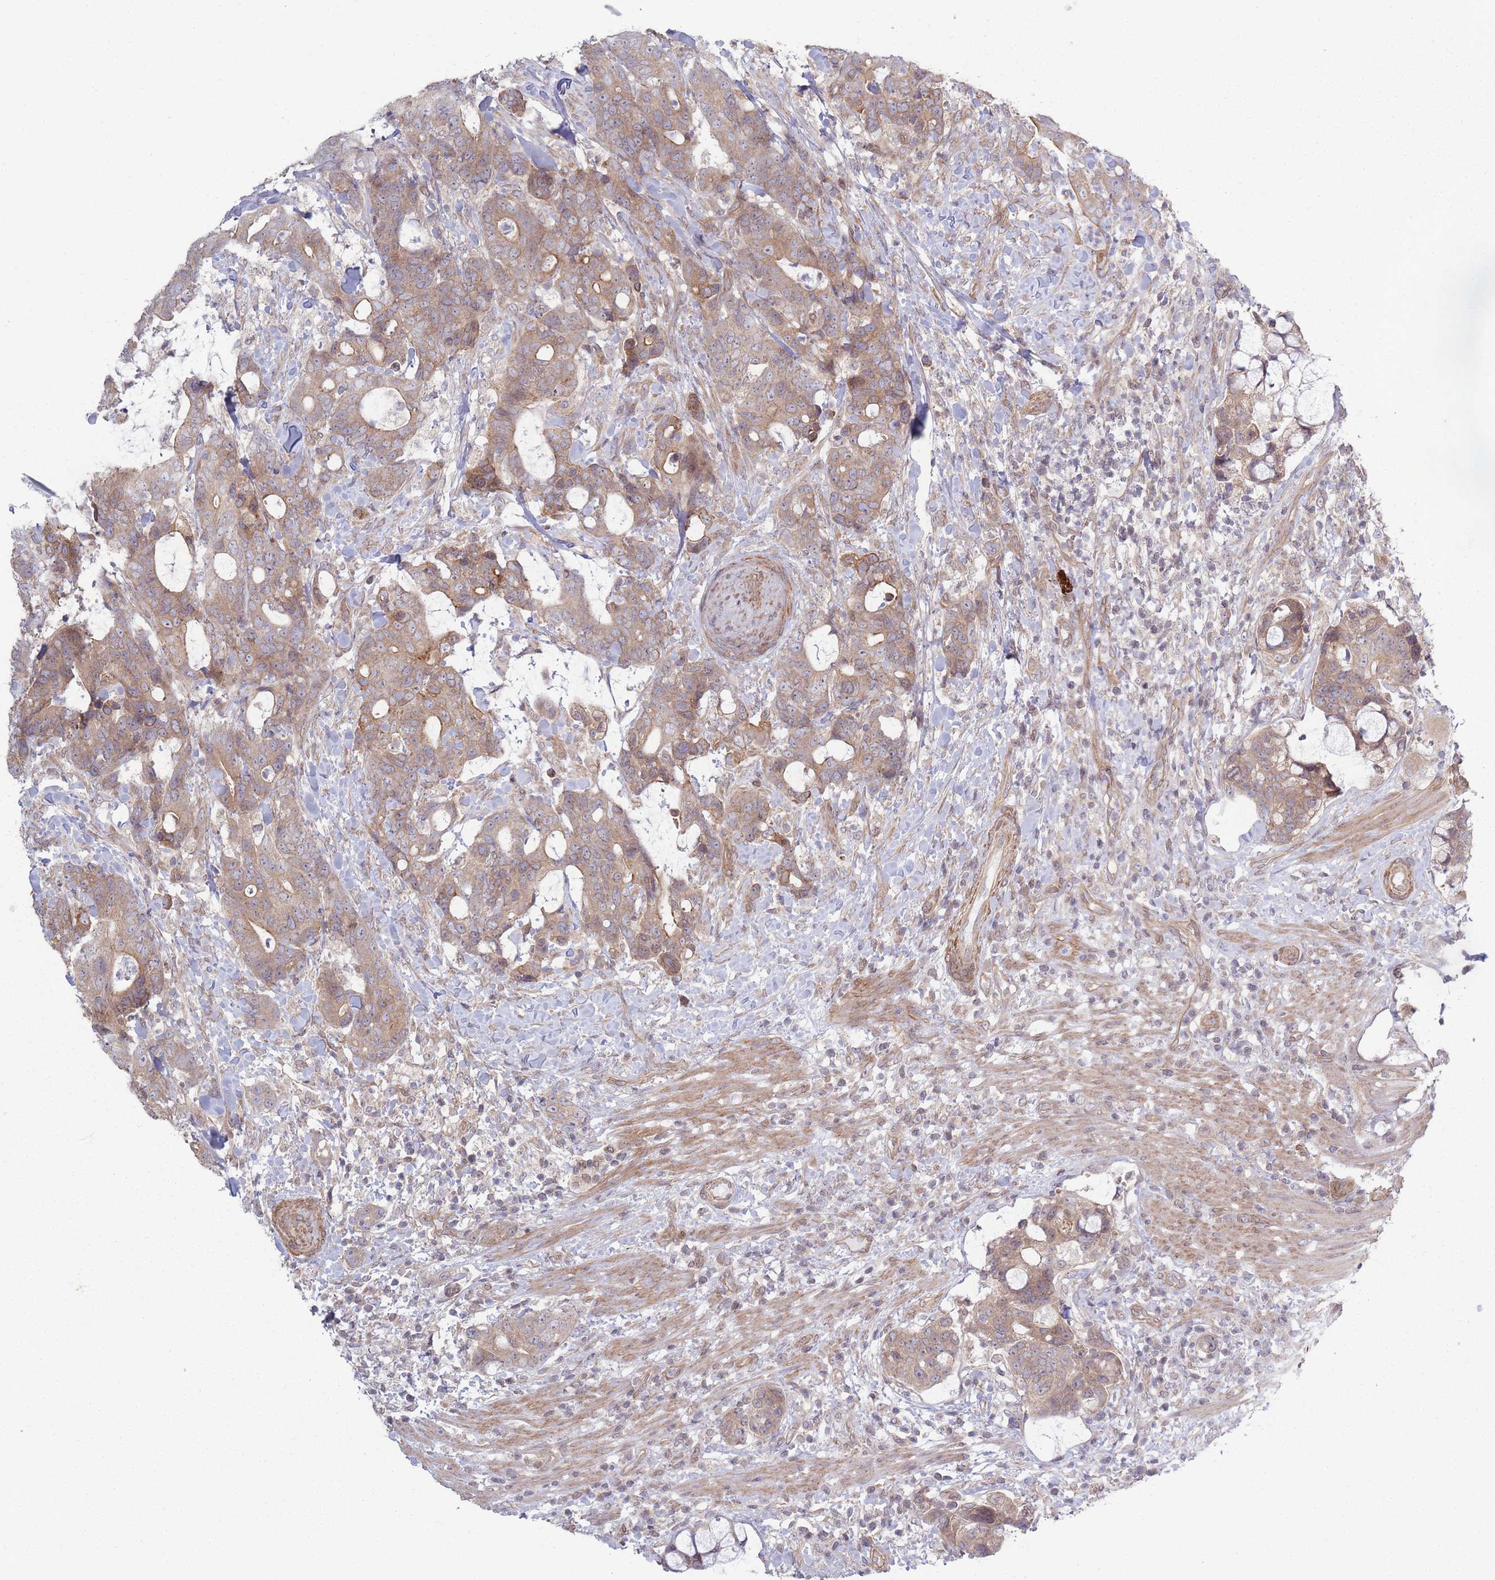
{"staining": {"intensity": "moderate", "quantity": ">75%", "location": "cytoplasmic/membranous"}, "tissue": "colorectal cancer", "cell_type": "Tumor cells", "image_type": "cancer", "snomed": [{"axis": "morphology", "description": "Adenocarcinoma, NOS"}, {"axis": "topography", "description": "Colon"}], "caption": "This micrograph demonstrates immunohistochemistry (IHC) staining of human colorectal adenocarcinoma, with medium moderate cytoplasmic/membranous expression in about >75% of tumor cells.", "gene": "VRK2", "patient": {"sex": "female", "age": 82}}